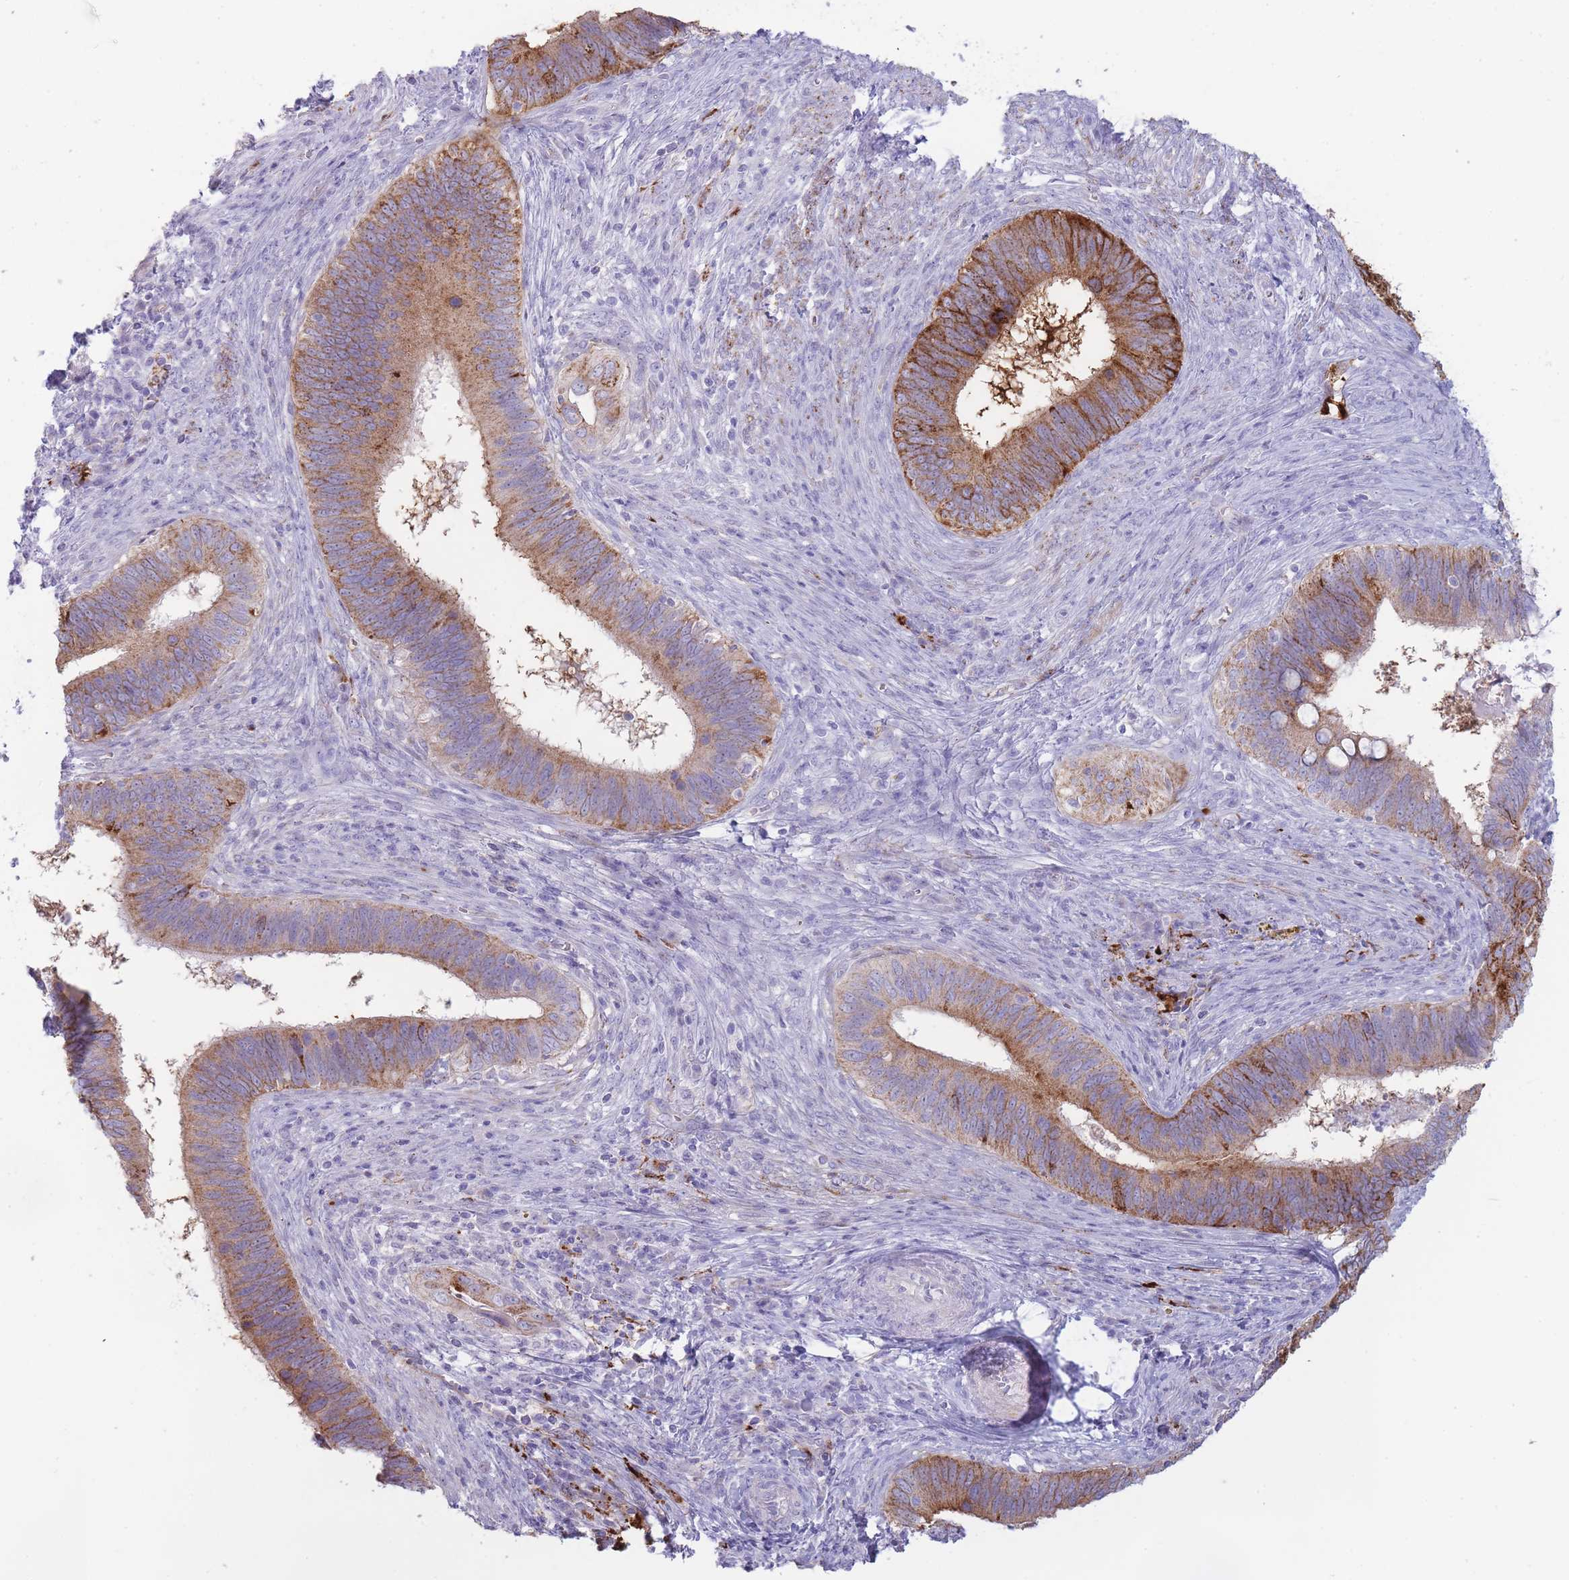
{"staining": {"intensity": "strong", "quantity": "25%-75%", "location": "cytoplasmic/membranous"}, "tissue": "cervical cancer", "cell_type": "Tumor cells", "image_type": "cancer", "snomed": [{"axis": "morphology", "description": "Adenocarcinoma, NOS"}, {"axis": "topography", "description": "Cervix"}], "caption": "Adenocarcinoma (cervical) was stained to show a protein in brown. There is high levels of strong cytoplasmic/membranous positivity in about 25%-75% of tumor cells.", "gene": "UTP14A", "patient": {"sex": "female", "age": 42}}